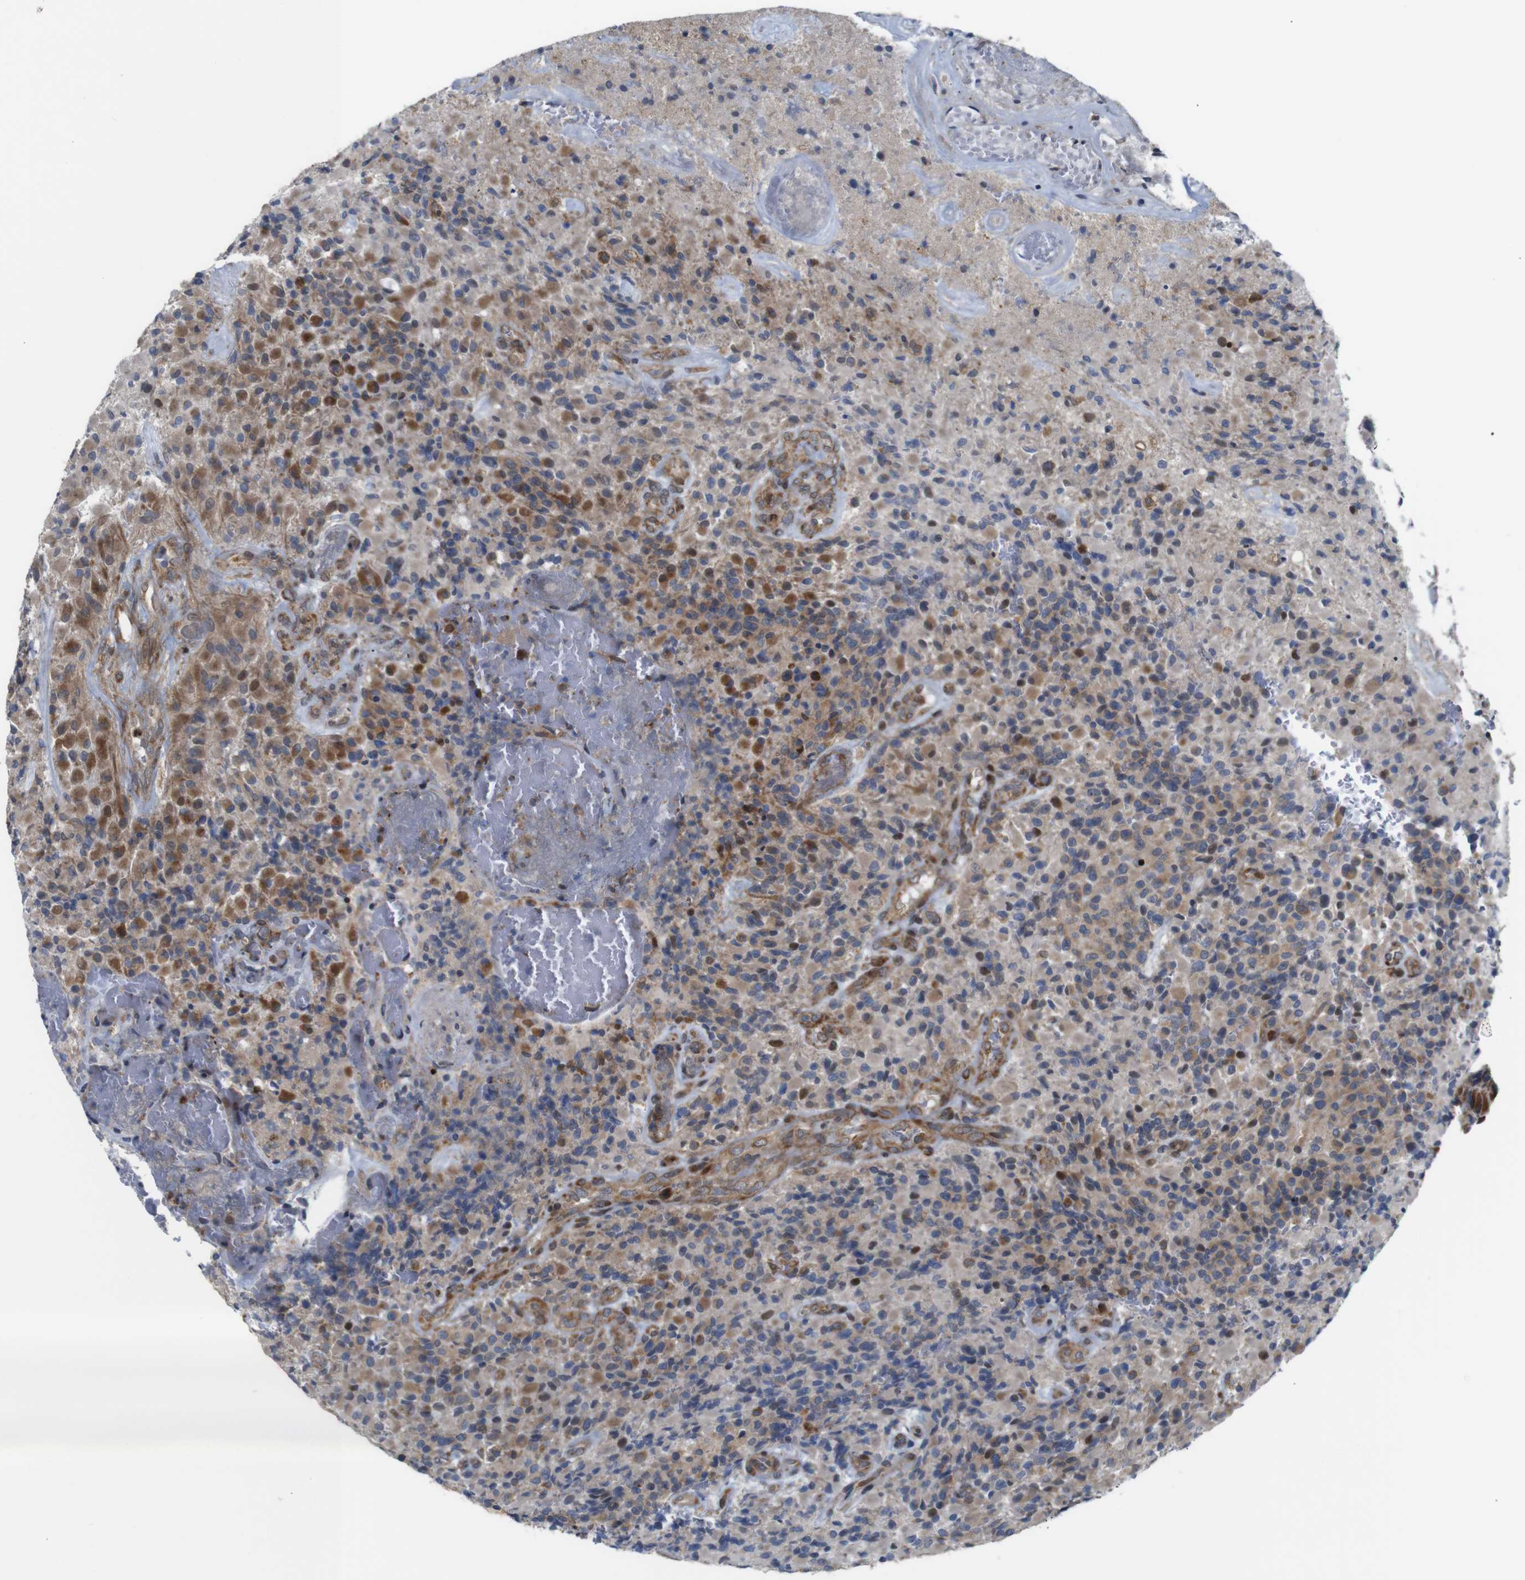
{"staining": {"intensity": "moderate", "quantity": "25%-75%", "location": "cytoplasmic/membranous"}, "tissue": "glioma", "cell_type": "Tumor cells", "image_type": "cancer", "snomed": [{"axis": "morphology", "description": "Glioma, malignant, High grade"}, {"axis": "topography", "description": "Brain"}], "caption": "Malignant glioma (high-grade) stained for a protein (brown) demonstrates moderate cytoplasmic/membranous positive positivity in about 25%-75% of tumor cells.", "gene": "PTPN1", "patient": {"sex": "male", "age": 71}}